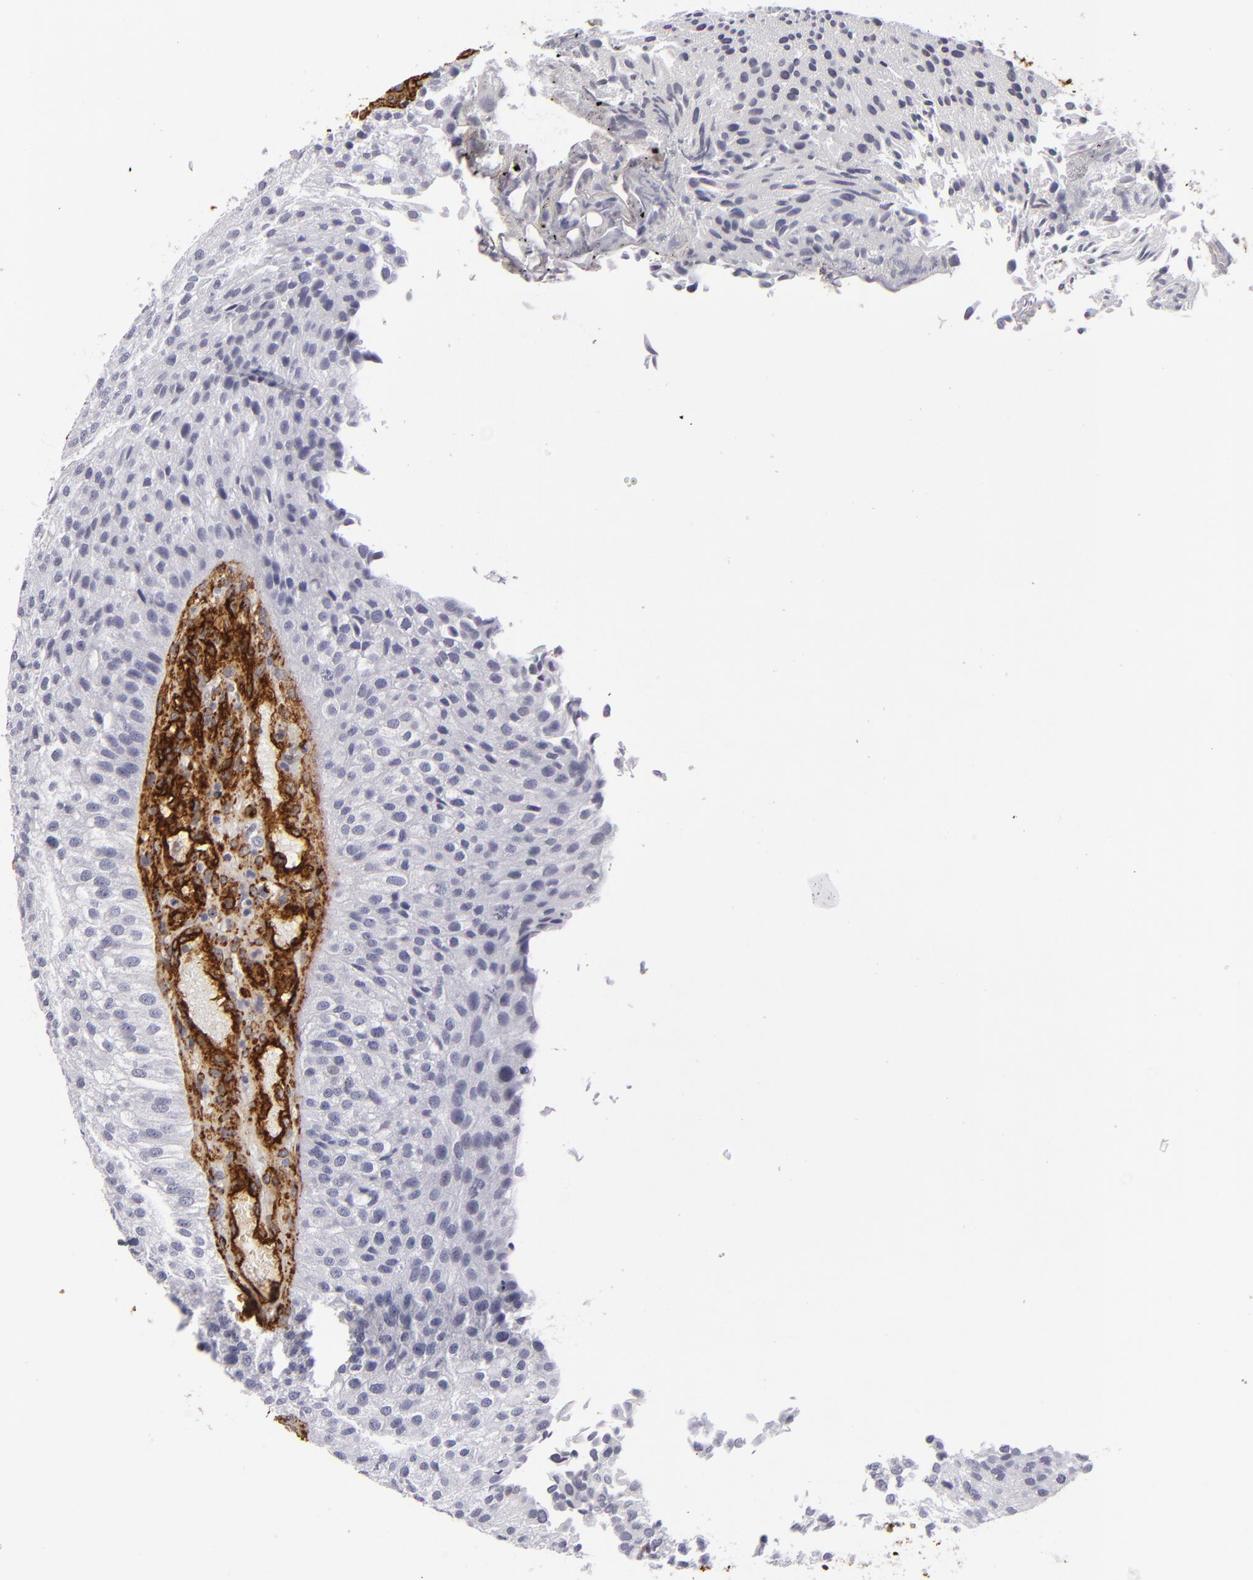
{"staining": {"intensity": "negative", "quantity": "none", "location": "none"}, "tissue": "urothelial cancer", "cell_type": "Tumor cells", "image_type": "cancer", "snomed": [{"axis": "morphology", "description": "Urothelial carcinoma, Low grade"}, {"axis": "topography", "description": "Urinary bladder"}], "caption": "DAB (3,3'-diaminobenzidine) immunohistochemical staining of human urothelial cancer shows no significant expression in tumor cells. Brightfield microscopy of immunohistochemistry (IHC) stained with DAB (3,3'-diaminobenzidine) (brown) and hematoxylin (blue), captured at high magnification.", "gene": "MCAM", "patient": {"sex": "female", "age": 89}}